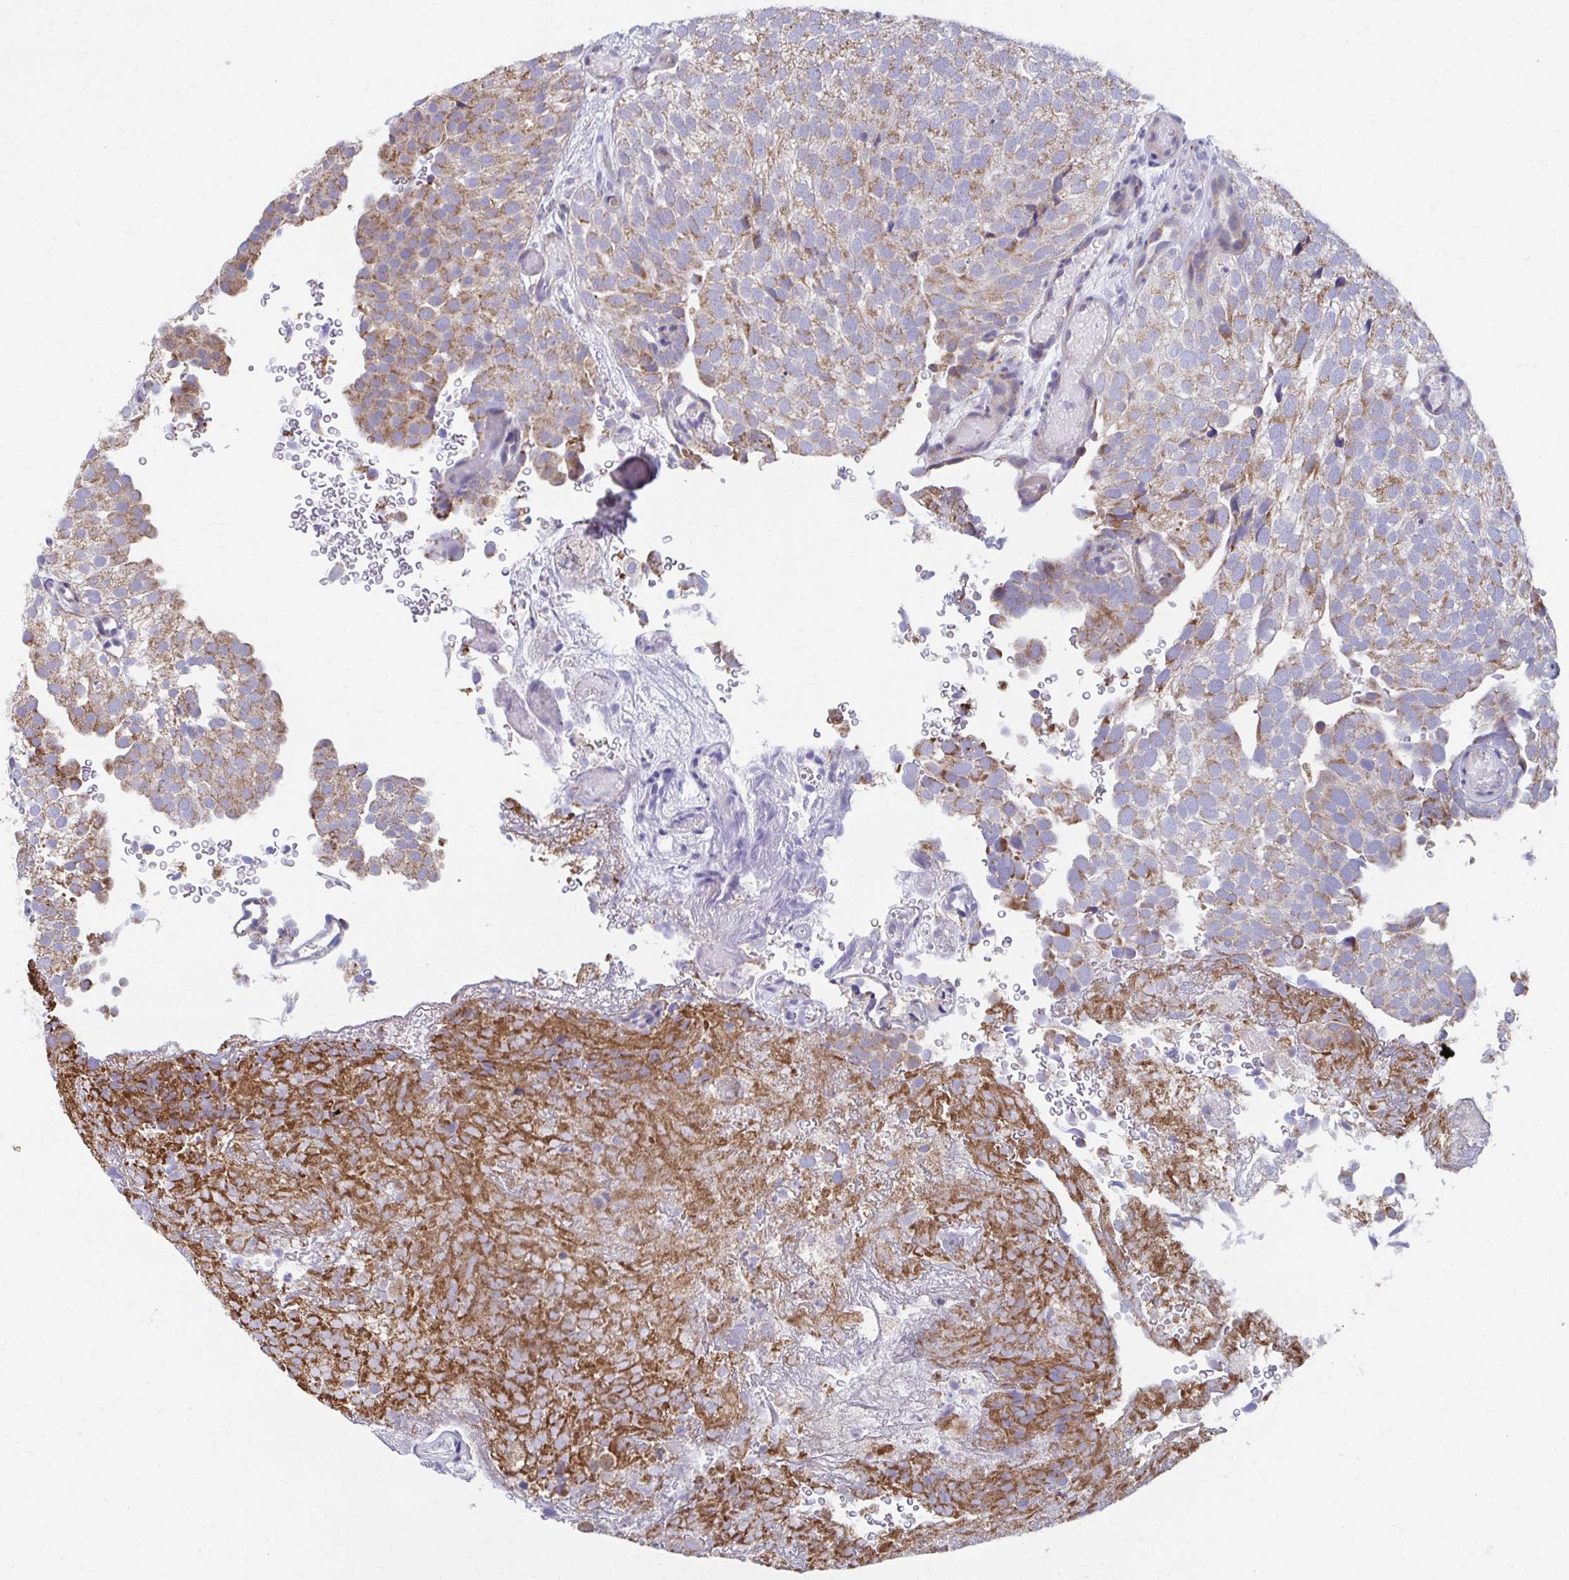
{"staining": {"intensity": "moderate", "quantity": "25%-75%", "location": "cytoplasmic/membranous"}, "tissue": "urothelial cancer", "cell_type": "Tumor cells", "image_type": "cancer", "snomed": [{"axis": "morphology", "description": "Urothelial carcinoma, Low grade"}, {"axis": "topography", "description": "Urinary bladder"}], "caption": "Protein staining demonstrates moderate cytoplasmic/membranous positivity in about 25%-75% of tumor cells in urothelial cancer.", "gene": "RCC1L", "patient": {"sex": "male", "age": 78}}